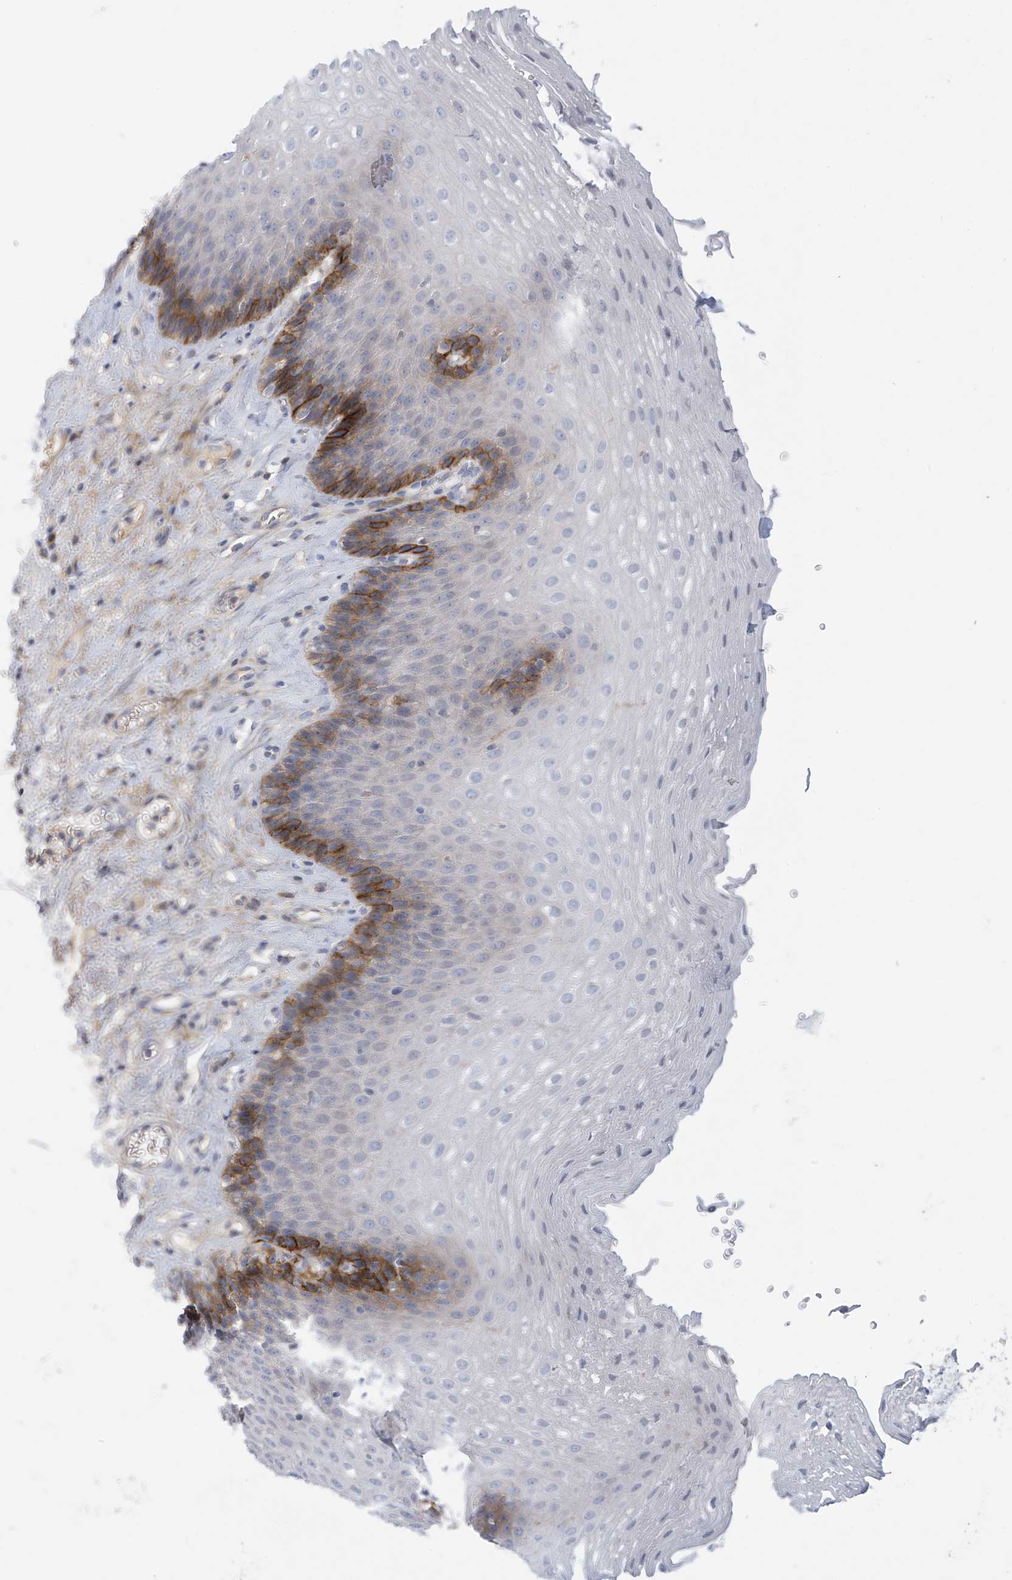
{"staining": {"intensity": "strong", "quantity": "<25%", "location": "cytoplasmic/membranous"}, "tissue": "esophagus", "cell_type": "Squamous epithelial cells", "image_type": "normal", "snomed": [{"axis": "morphology", "description": "Normal tissue, NOS"}, {"axis": "topography", "description": "Esophagus"}], "caption": "DAB immunohistochemical staining of unremarkable human esophagus reveals strong cytoplasmic/membranous protein staining in about <25% of squamous epithelial cells.", "gene": "SLCO4A1", "patient": {"sex": "female", "age": 66}}